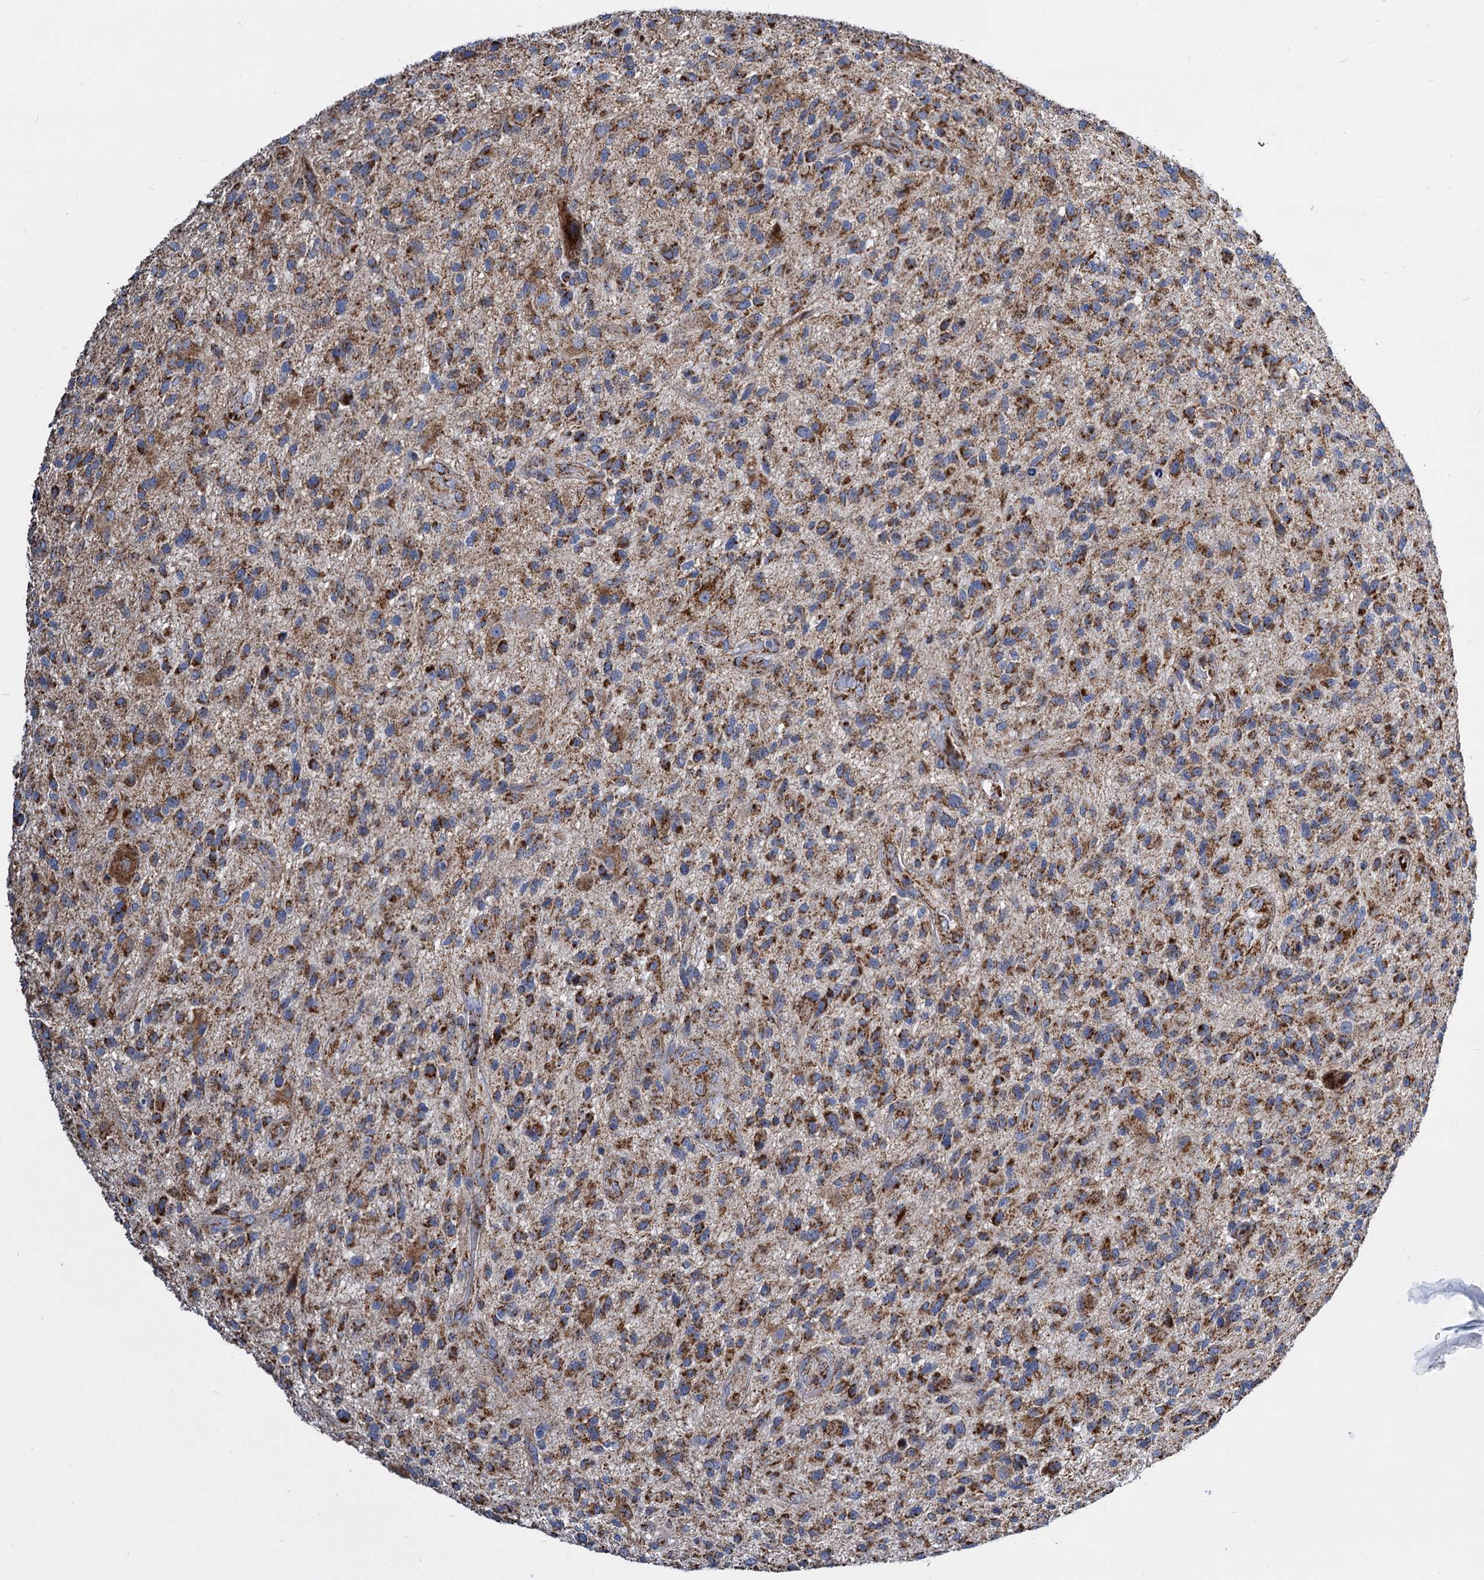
{"staining": {"intensity": "strong", "quantity": ">75%", "location": "cytoplasmic/membranous"}, "tissue": "glioma", "cell_type": "Tumor cells", "image_type": "cancer", "snomed": [{"axis": "morphology", "description": "Glioma, malignant, High grade"}, {"axis": "topography", "description": "Brain"}], "caption": "Strong cytoplasmic/membranous expression for a protein is appreciated in approximately >75% of tumor cells of malignant glioma (high-grade) using immunohistochemistry (IHC).", "gene": "TIMM10", "patient": {"sex": "male", "age": 47}}